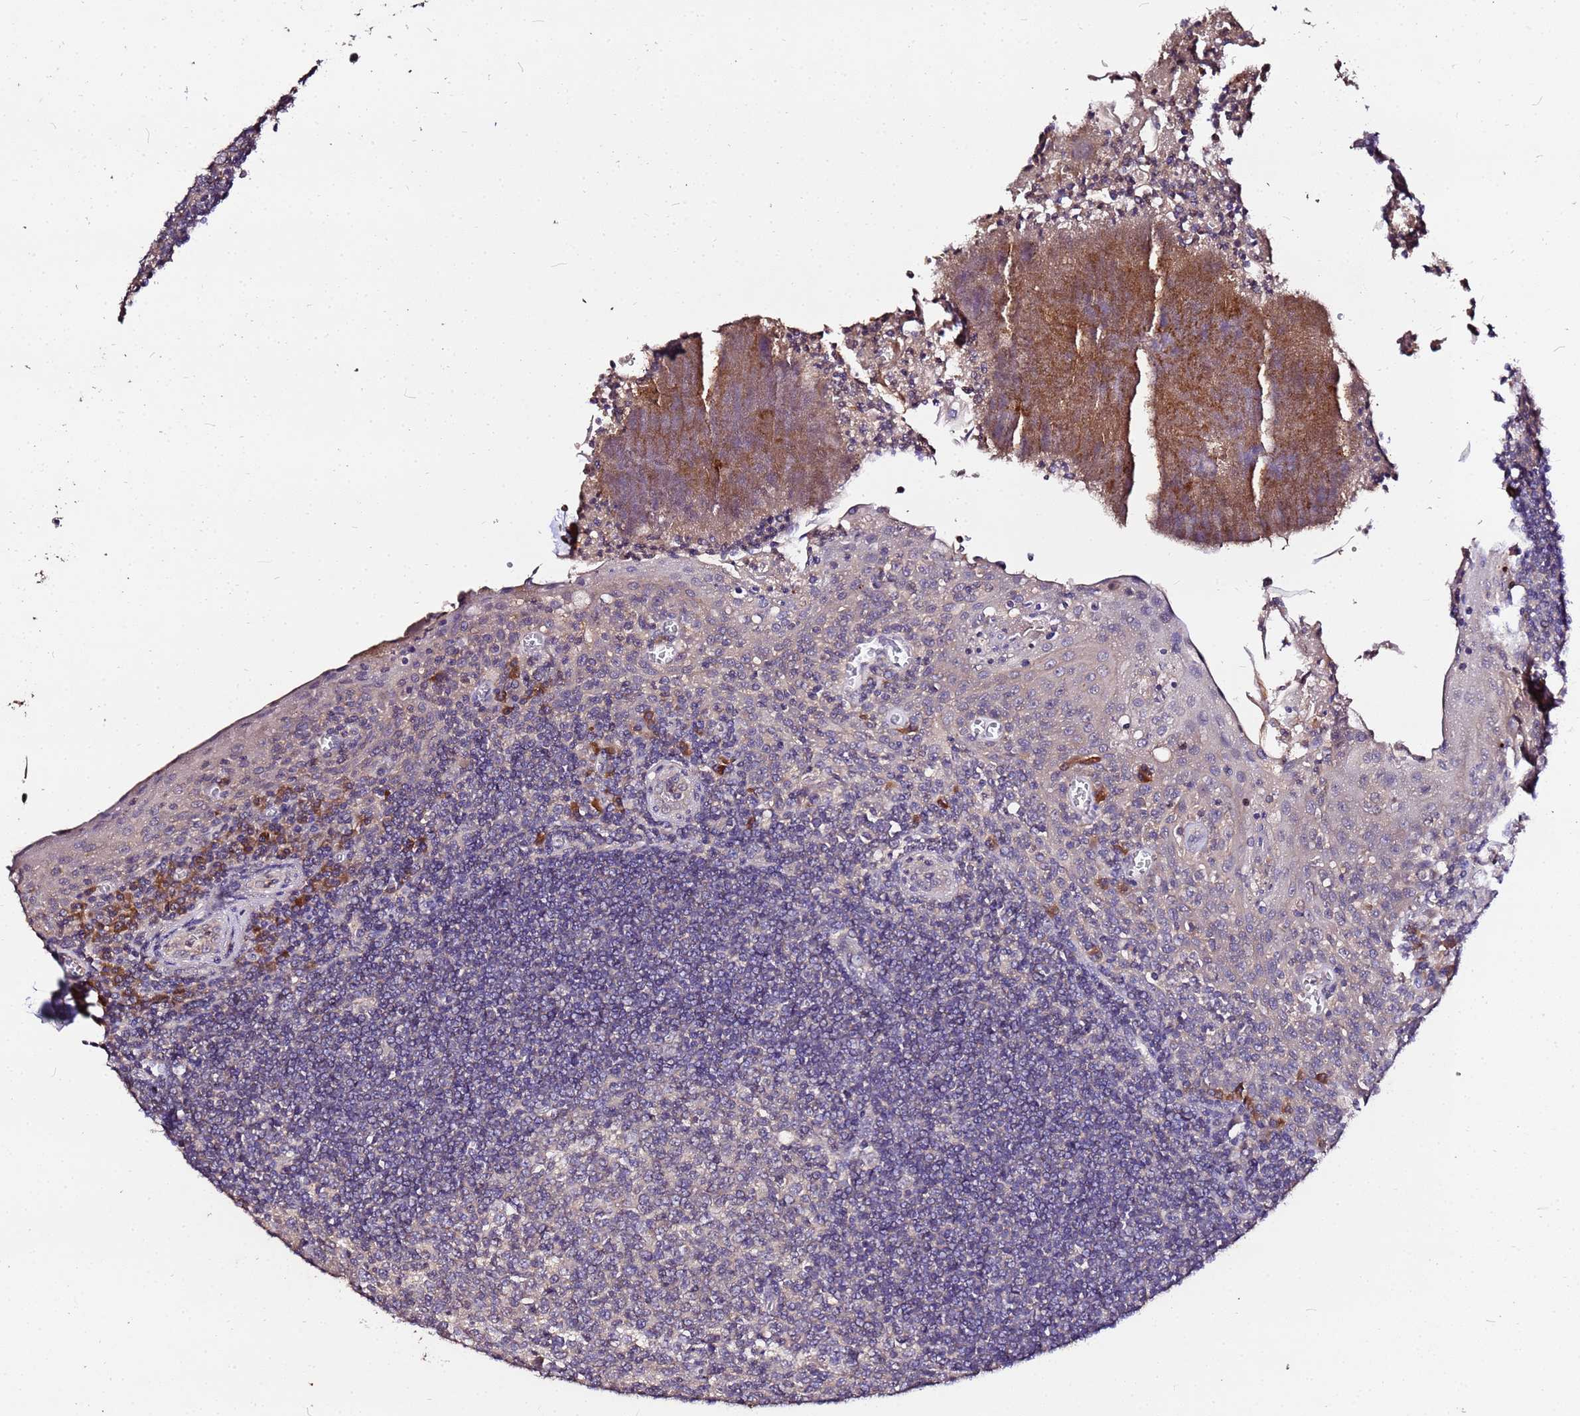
{"staining": {"intensity": "moderate", "quantity": "<25%", "location": "cytoplasmic/membranous"}, "tissue": "tonsil", "cell_type": "Germinal center cells", "image_type": "normal", "snomed": [{"axis": "morphology", "description": "Normal tissue, NOS"}, {"axis": "topography", "description": "Tonsil"}], "caption": "Germinal center cells show low levels of moderate cytoplasmic/membranous positivity in approximately <25% of cells in normal human tonsil. (DAB IHC with brightfield microscopy, high magnification).", "gene": "MTERF1", "patient": {"sex": "male", "age": 27}}